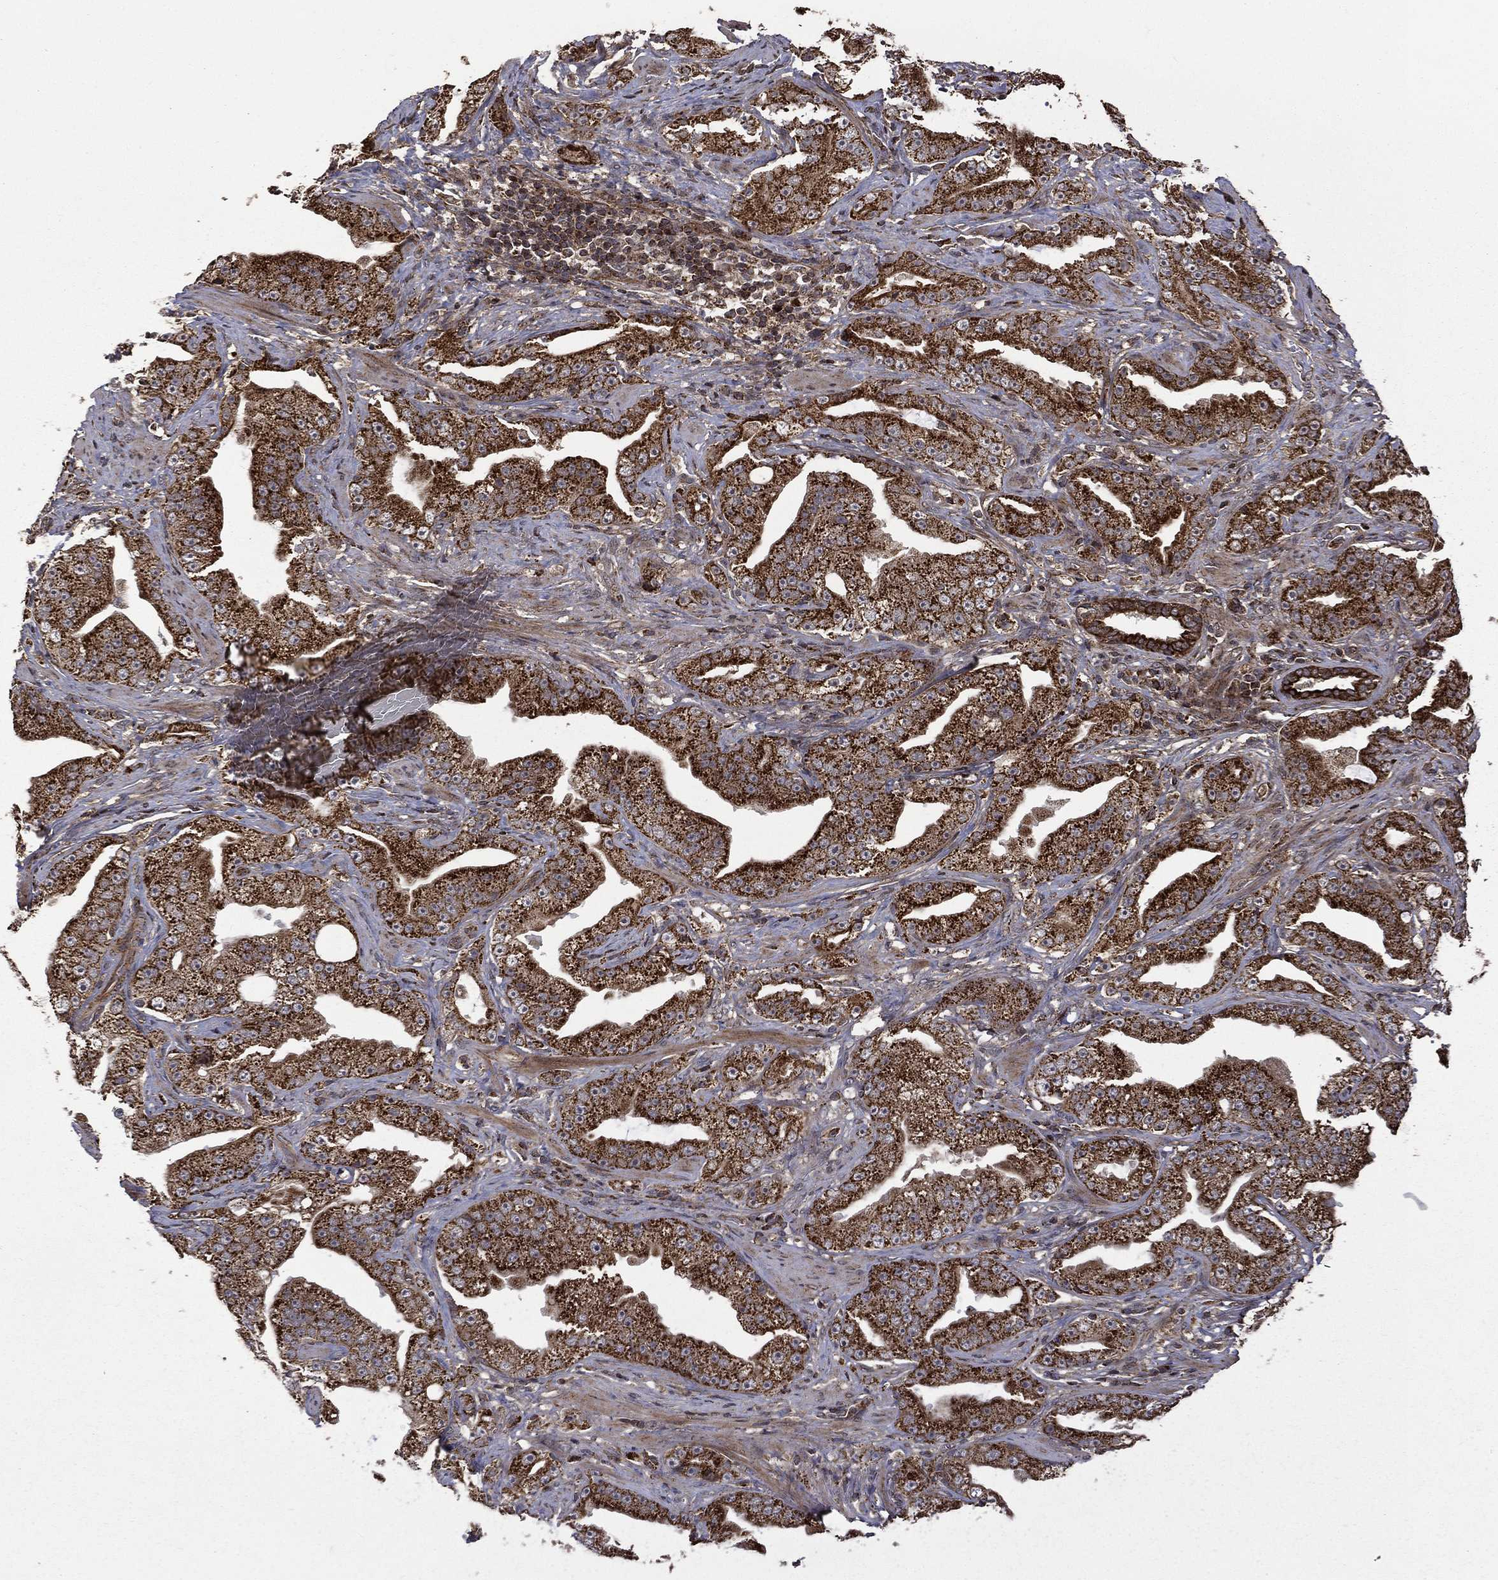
{"staining": {"intensity": "strong", "quantity": ">75%", "location": "cytoplasmic/membranous"}, "tissue": "prostate cancer", "cell_type": "Tumor cells", "image_type": "cancer", "snomed": [{"axis": "morphology", "description": "Adenocarcinoma, Low grade"}, {"axis": "topography", "description": "Prostate"}], "caption": "Immunohistochemistry (DAB) staining of adenocarcinoma (low-grade) (prostate) reveals strong cytoplasmic/membranous protein positivity in approximately >75% of tumor cells. The staining was performed using DAB to visualize the protein expression in brown, while the nuclei were stained in blue with hematoxylin (Magnification: 20x).", "gene": "GIMAP6", "patient": {"sex": "male", "age": 62}}